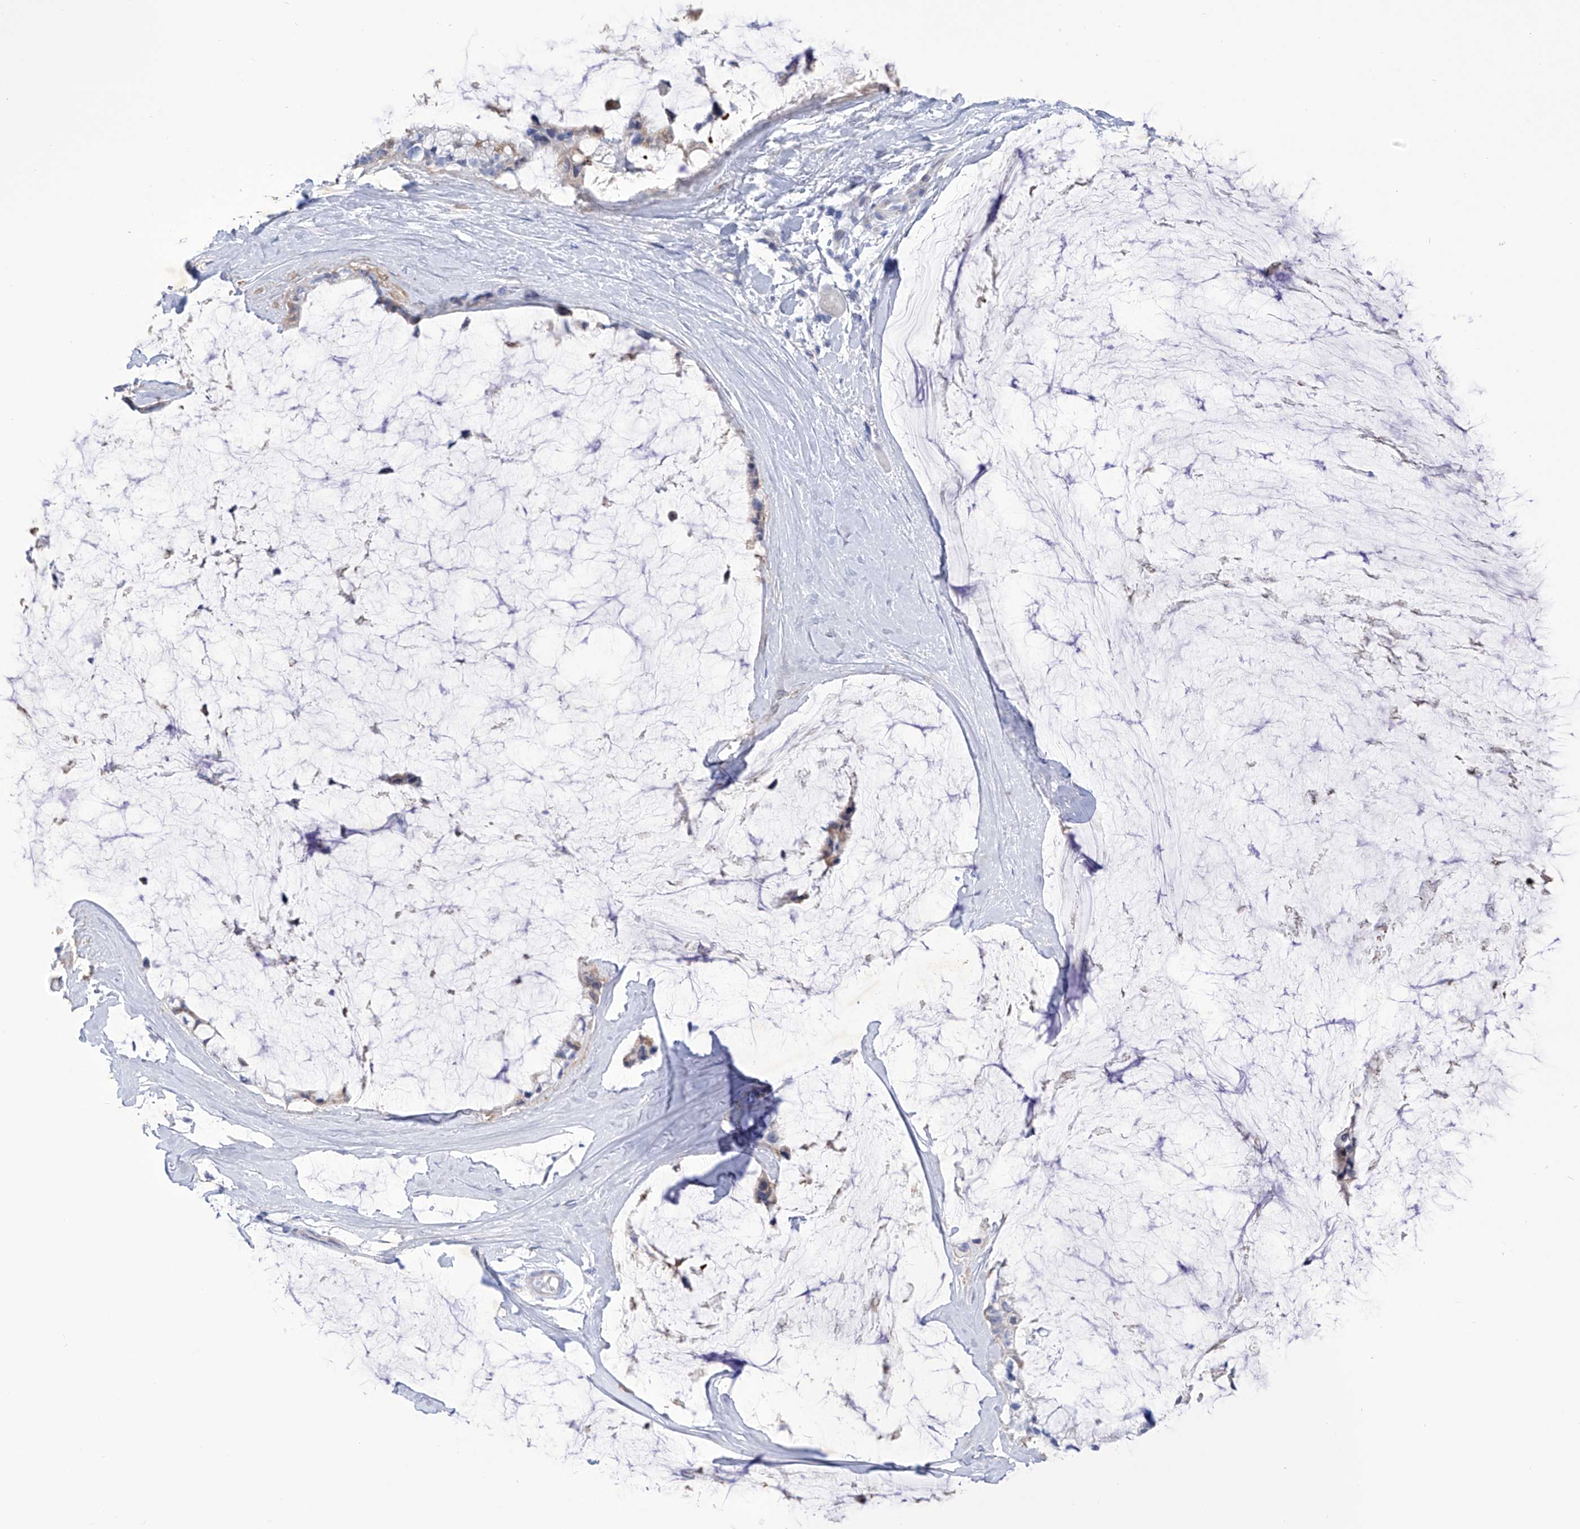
{"staining": {"intensity": "negative", "quantity": "none", "location": "none"}, "tissue": "ovarian cancer", "cell_type": "Tumor cells", "image_type": "cancer", "snomed": [{"axis": "morphology", "description": "Cystadenocarcinoma, mucinous, NOS"}, {"axis": "topography", "description": "Ovary"}], "caption": "A photomicrograph of mucinous cystadenocarcinoma (ovarian) stained for a protein exhibits no brown staining in tumor cells.", "gene": "C1orf87", "patient": {"sex": "female", "age": 39}}